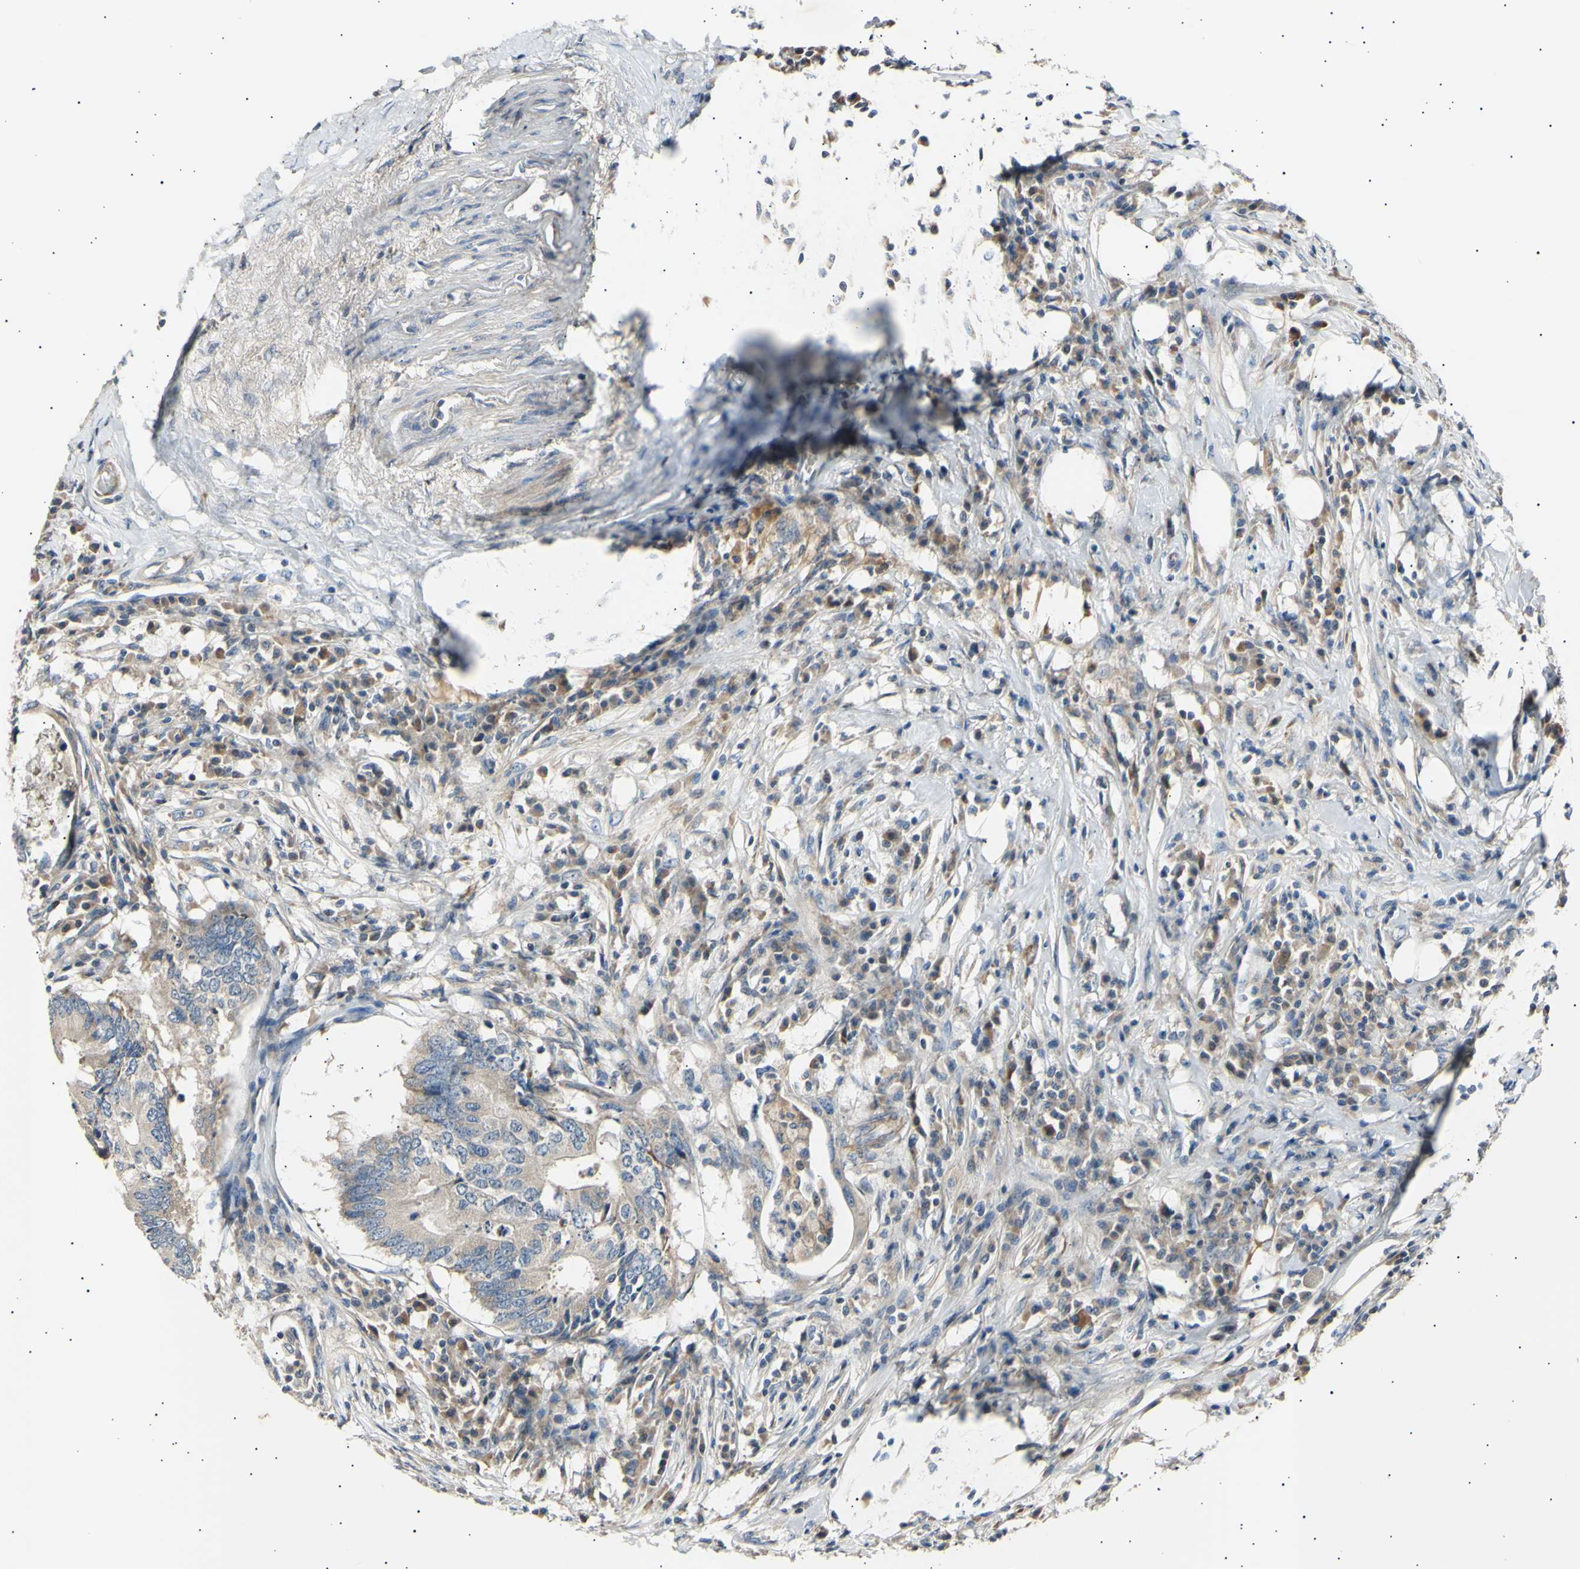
{"staining": {"intensity": "moderate", "quantity": ">75%", "location": "cytoplasmic/membranous"}, "tissue": "colorectal cancer", "cell_type": "Tumor cells", "image_type": "cancer", "snomed": [{"axis": "morphology", "description": "Adenocarcinoma, NOS"}, {"axis": "topography", "description": "Colon"}], "caption": "This is an image of IHC staining of adenocarcinoma (colorectal), which shows moderate expression in the cytoplasmic/membranous of tumor cells.", "gene": "ITGA6", "patient": {"sex": "male", "age": 71}}